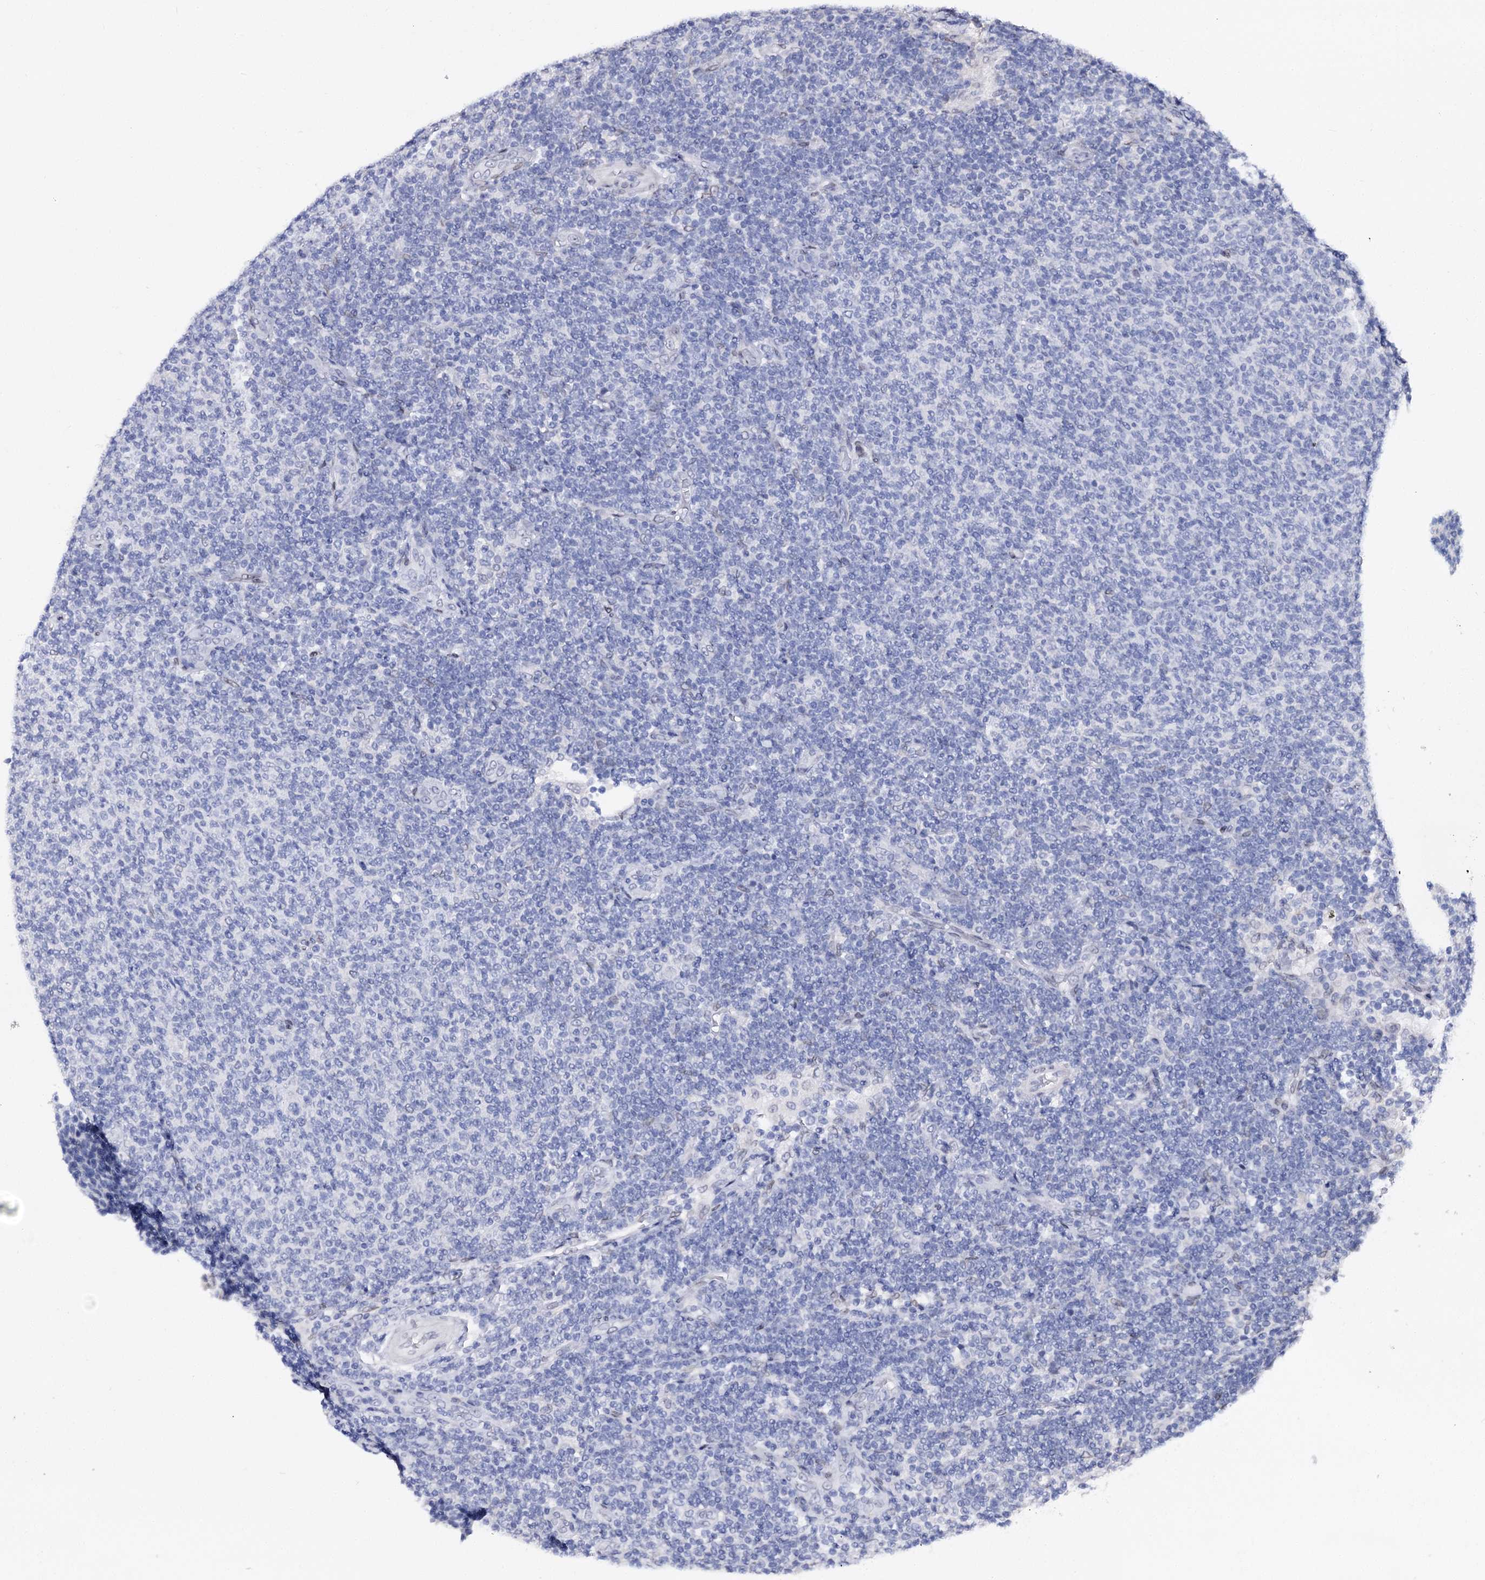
{"staining": {"intensity": "negative", "quantity": "none", "location": "none"}, "tissue": "lymphoma", "cell_type": "Tumor cells", "image_type": "cancer", "snomed": [{"axis": "morphology", "description": "Malignant lymphoma, non-Hodgkin's type, Low grade"}, {"axis": "topography", "description": "Lymph node"}], "caption": "Photomicrograph shows no significant protein staining in tumor cells of low-grade malignant lymphoma, non-Hodgkin's type.", "gene": "TMEM201", "patient": {"sex": "male", "age": 66}}